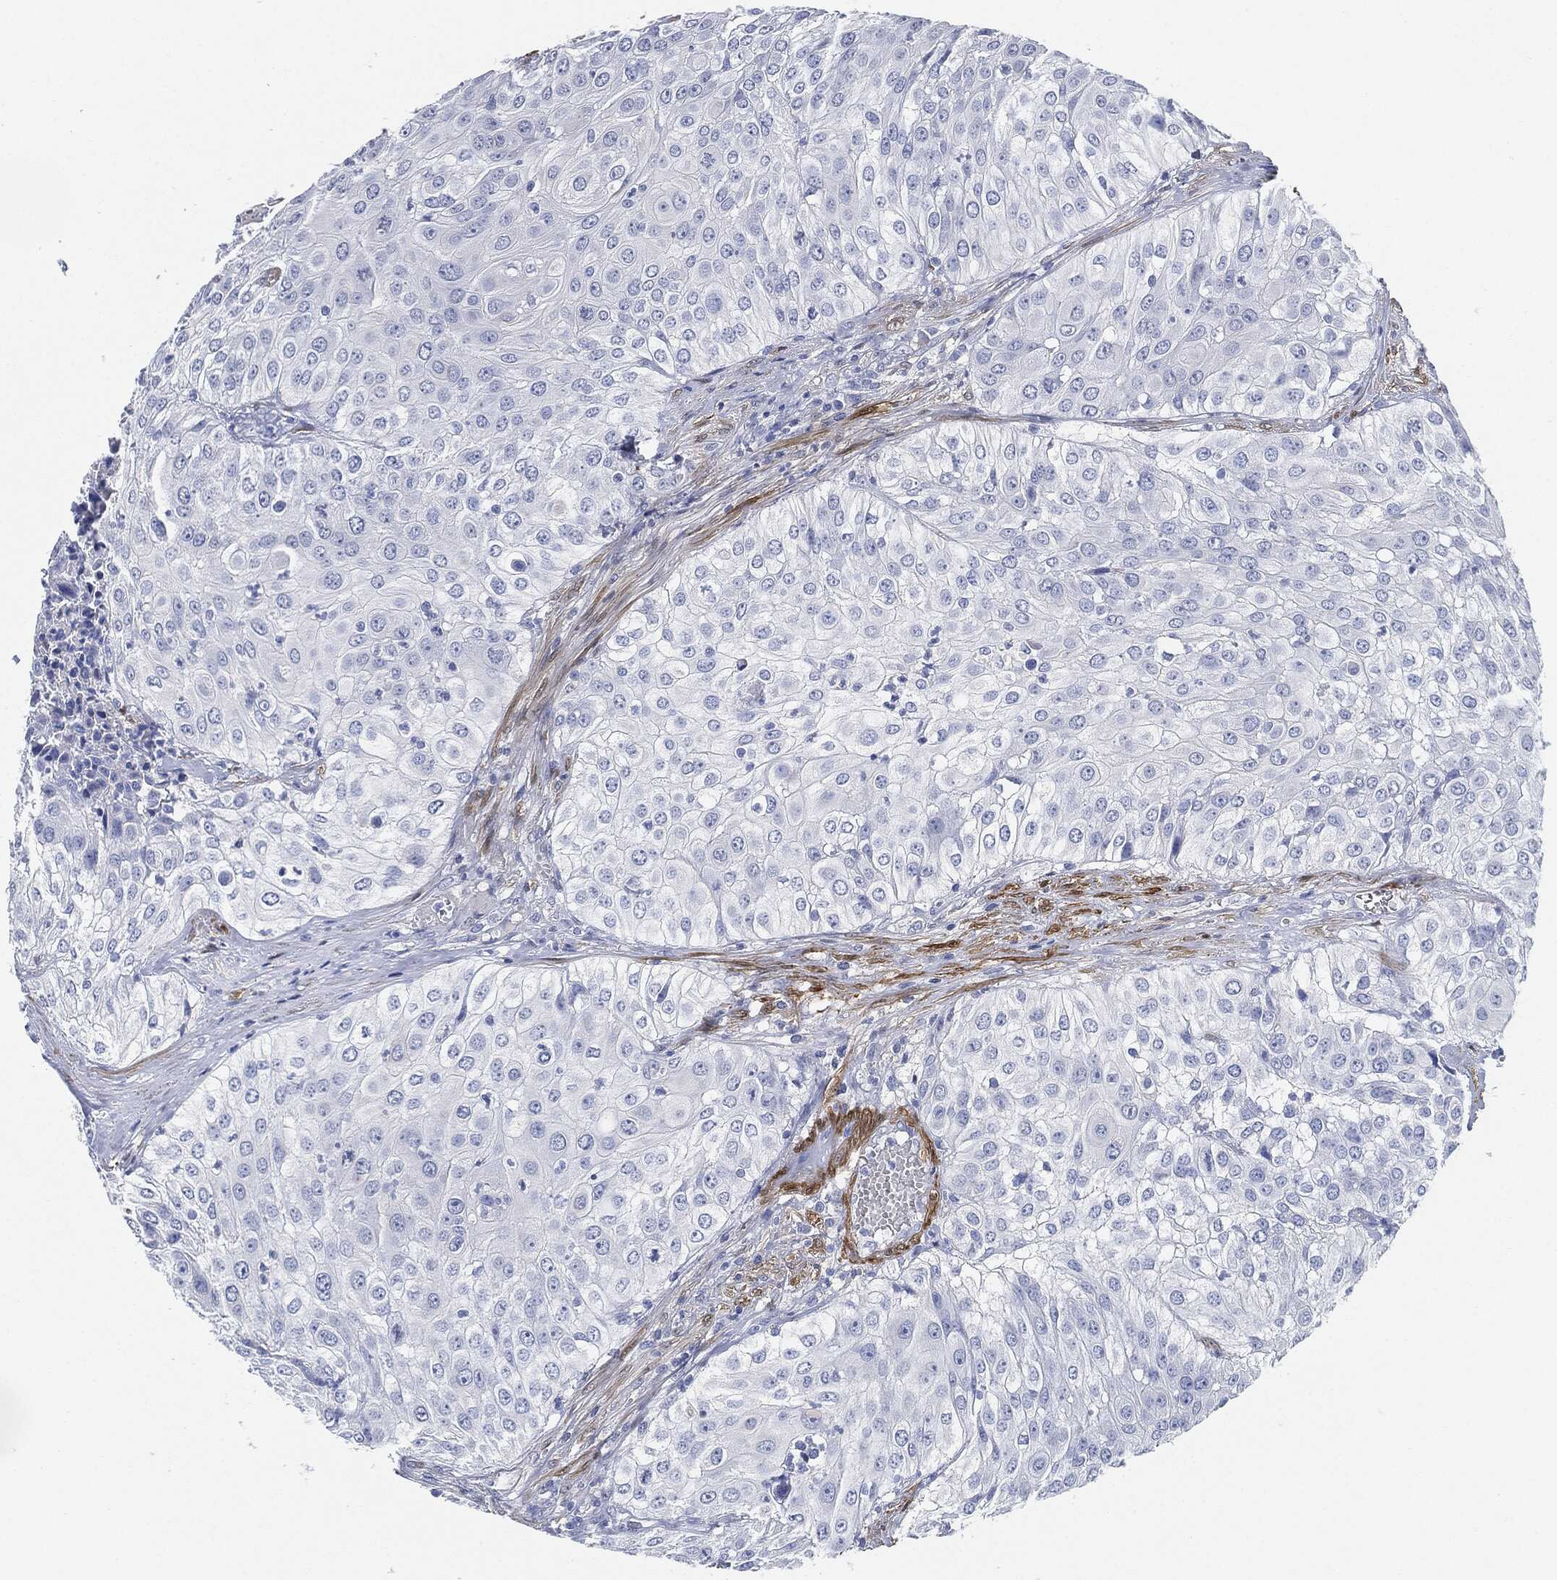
{"staining": {"intensity": "negative", "quantity": "none", "location": "none"}, "tissue": "urothelial cancer", "cell_type": "Tumor cells", "image_type": "cancer", "snomed": [{"axis": "morphology", "description": "Urothelial carcinoma, High grade"}, {"axis": "topography", "description": "Urinary bladder"}], "caption": "This is an immunohistochemistry image of urothelial cancer. There is no expression in tumor cells.", "gene": "TAGLN", "patient": {"sex": "female", "age": 79}}